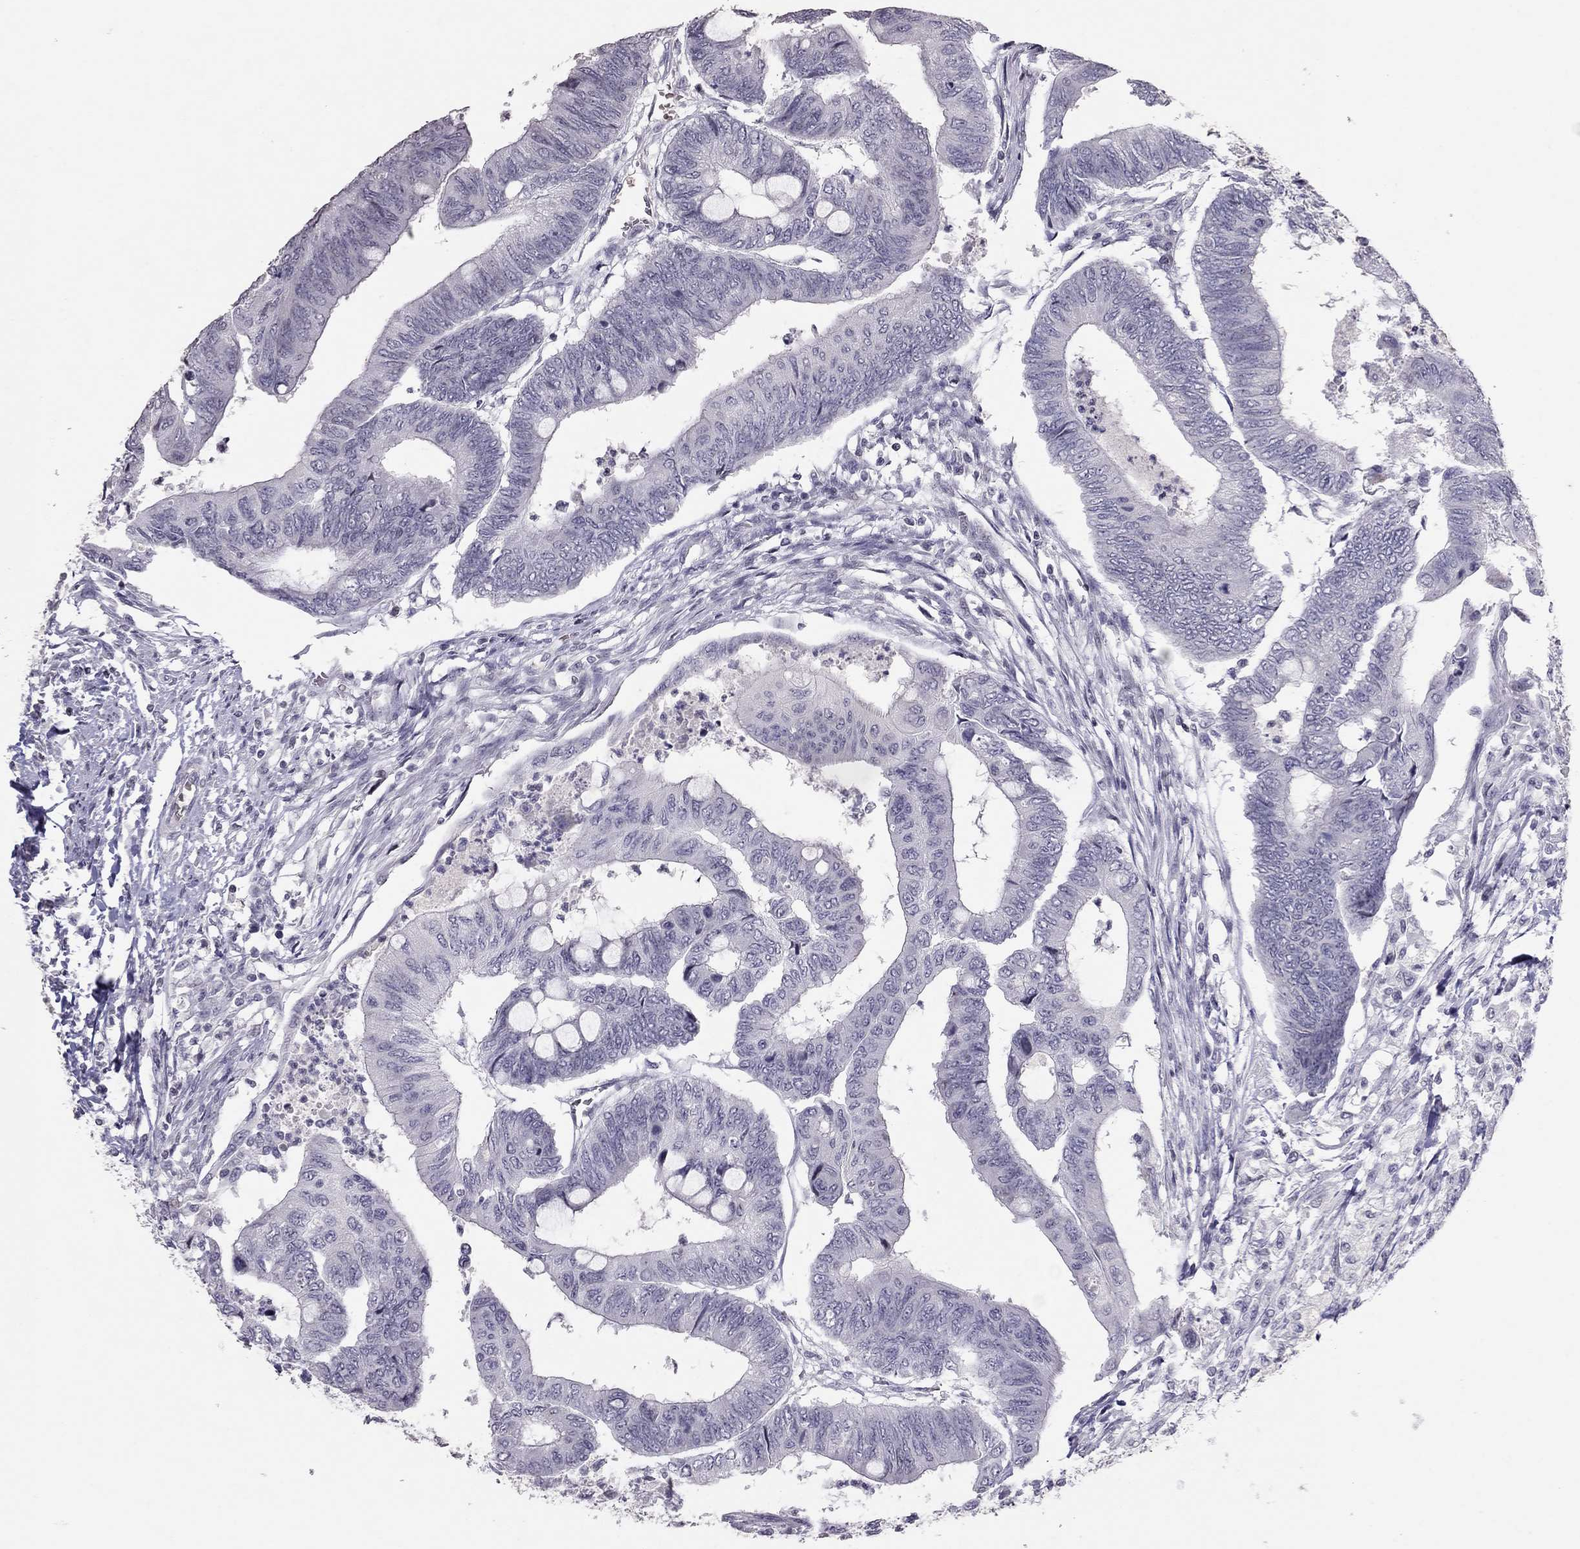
{"staining": {"intensity": "negative", "quantity": "none", "location": "none"}, "tissue": "colorectal cancer", "cell_type": "Tumor cells", "image_type": "cancer", "snomed": [{"axis": "morphology", "description": "Normal tissue, NOS"}, {"axis": "morphology", "description": "Adenocarcinoma, NOS"}, {"axis": "topography", "description": "Rectum"}, {"axis": "topography", "description": "Peripheral nerve tissue"}], "caption": "This is a histopathology image of immunohistochemistry staining of colorectal cancer, which shows no positivity in tumor cells.", "gene": "TSHB", "patient": {"sex": "male", "age": 92}}